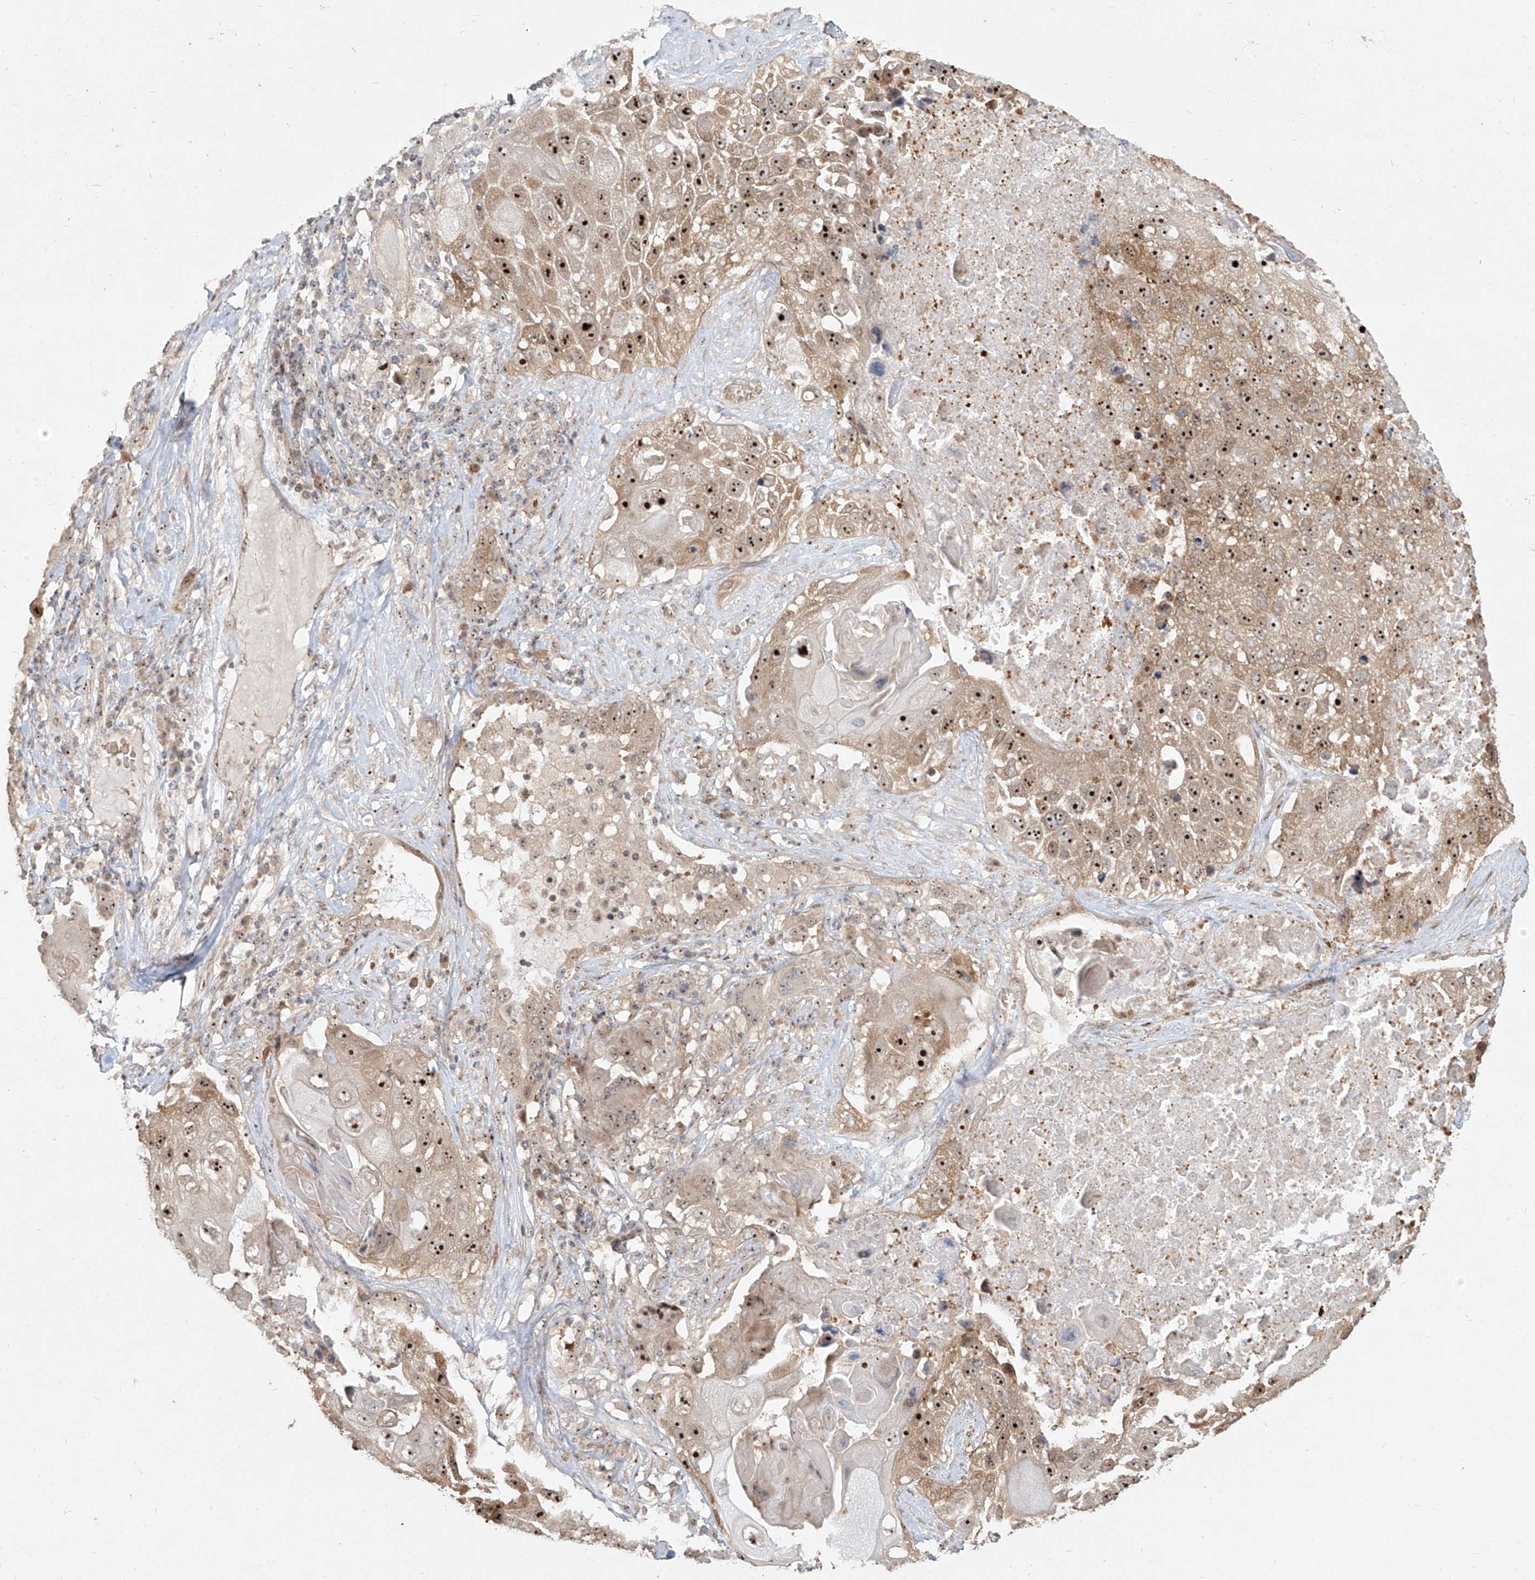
{"staining": {"intensity": "strong", "quantity": ">75%", "location": "nuclear"}, "tissue": "lung cancer", "cell_type": "Tumor cells", "image_type": "cancer", "snomed": [{"axis": "morphology", "description": "Squamous cell carcinoma, NOS"}, {"axis": "topography", "description": "Lung"}], "caption": "A histopathology image of lung cancer (squamous cell carcinoma) stained for a protein demonstrates strong nuclear brown staining in tumor cells. (IHC, brightfield microscopy, high magnification).", "gene": "BYSL", "patient": {"sex": "male", "age": 61}}